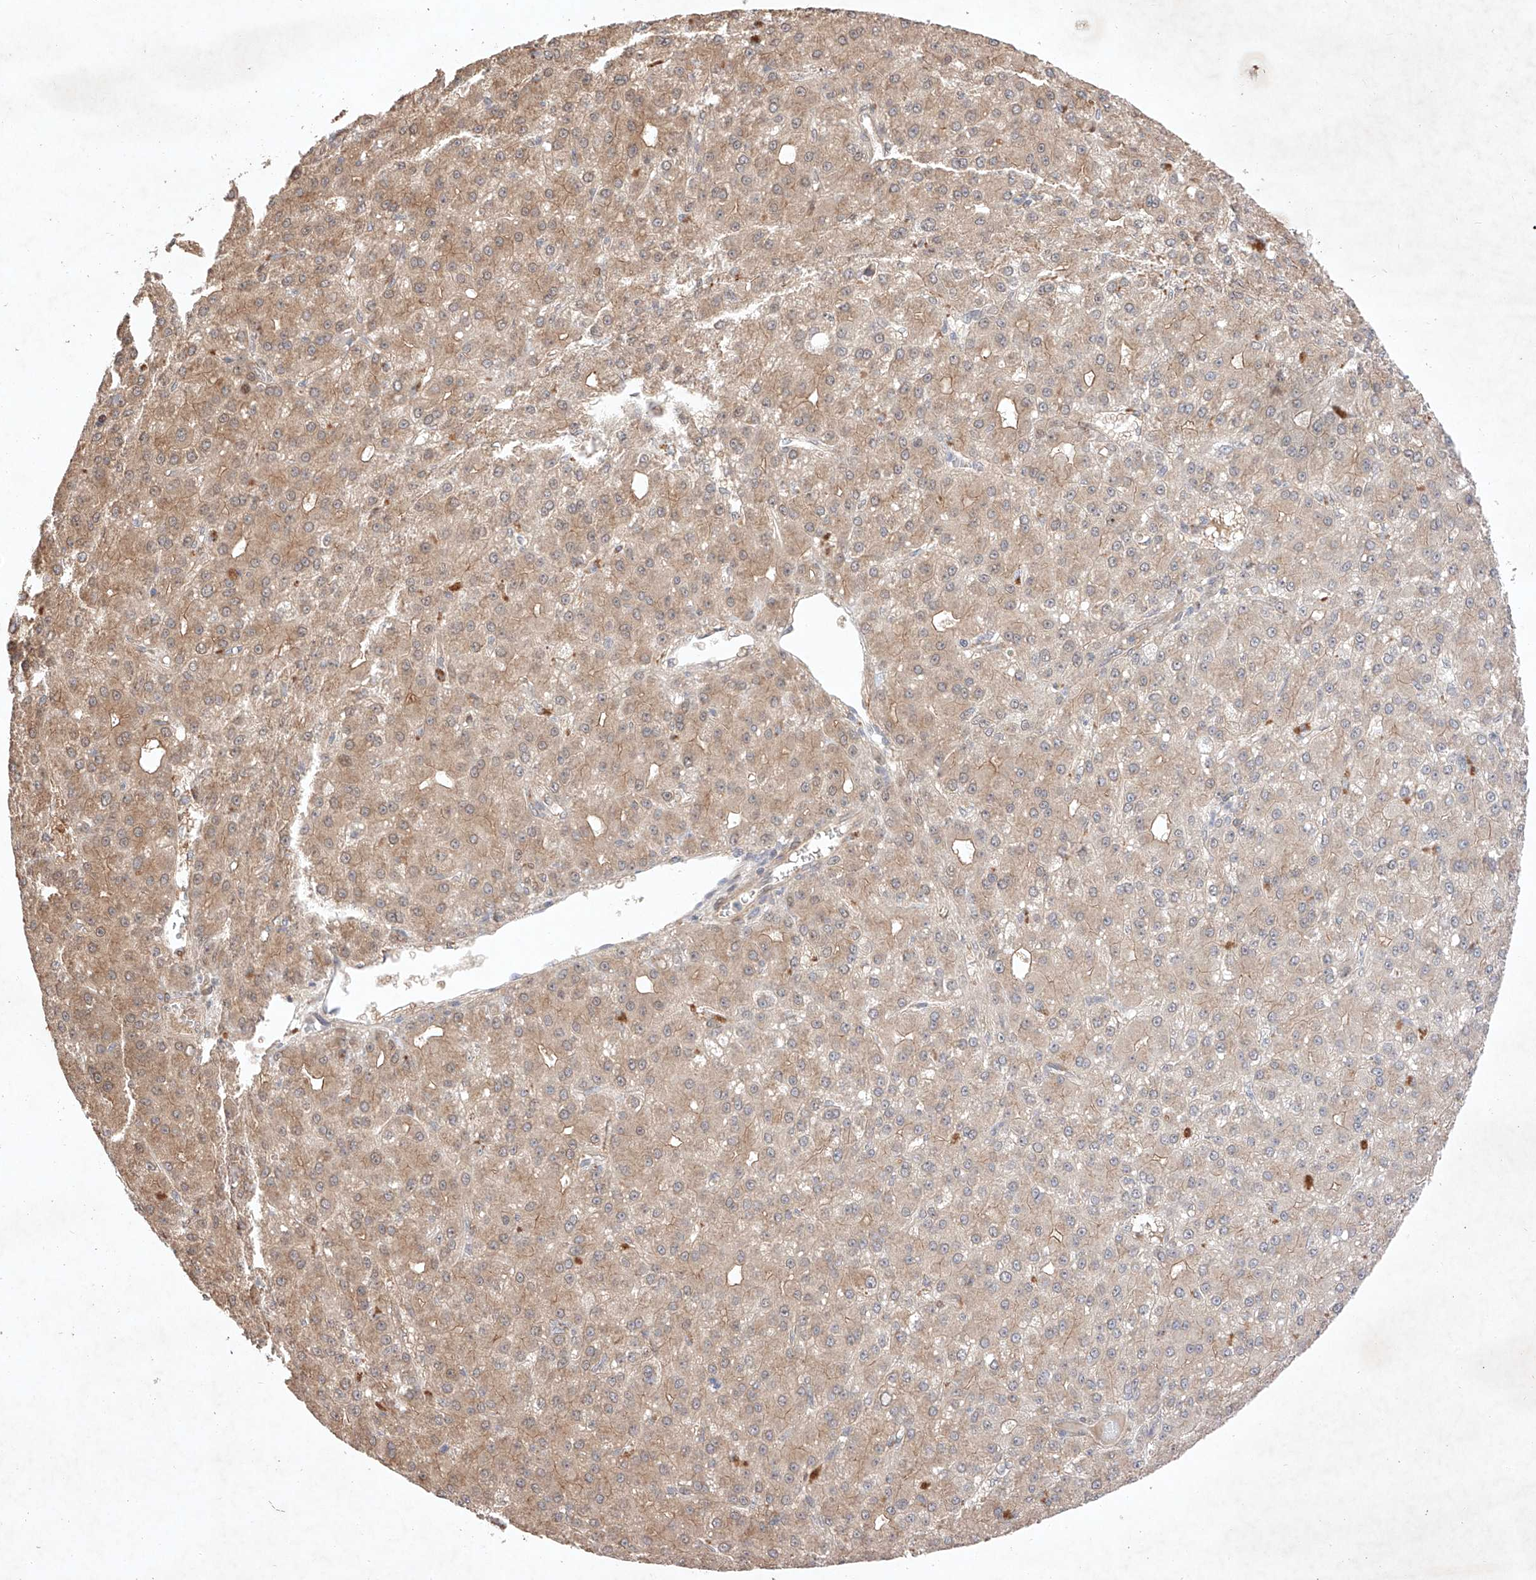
{"staining": {"intensity": "weak", "quantity": "25%-75%", "location": "cytoplasmic/membranous"}, "tissue": "liver cancer", "cell_type": "Tumor cells", "image_type": "cancer", "snomed": [{"axis": "morphology", "description": "Carcinoma, Hepatocellular, NOS"}, {"axis": "topography", "description": "Liver"}], "caption": "Immunohistochemistry (IHC) of liver cancer (hepatocellular carcinoma) shows low levels of weak cytoplasmic/membranous staining in approximately 25%-75% of tumor cells. Nuclei are stained in blue.", "gene": "ZNF124", "patient": {"sex": "male", "age": 67}}